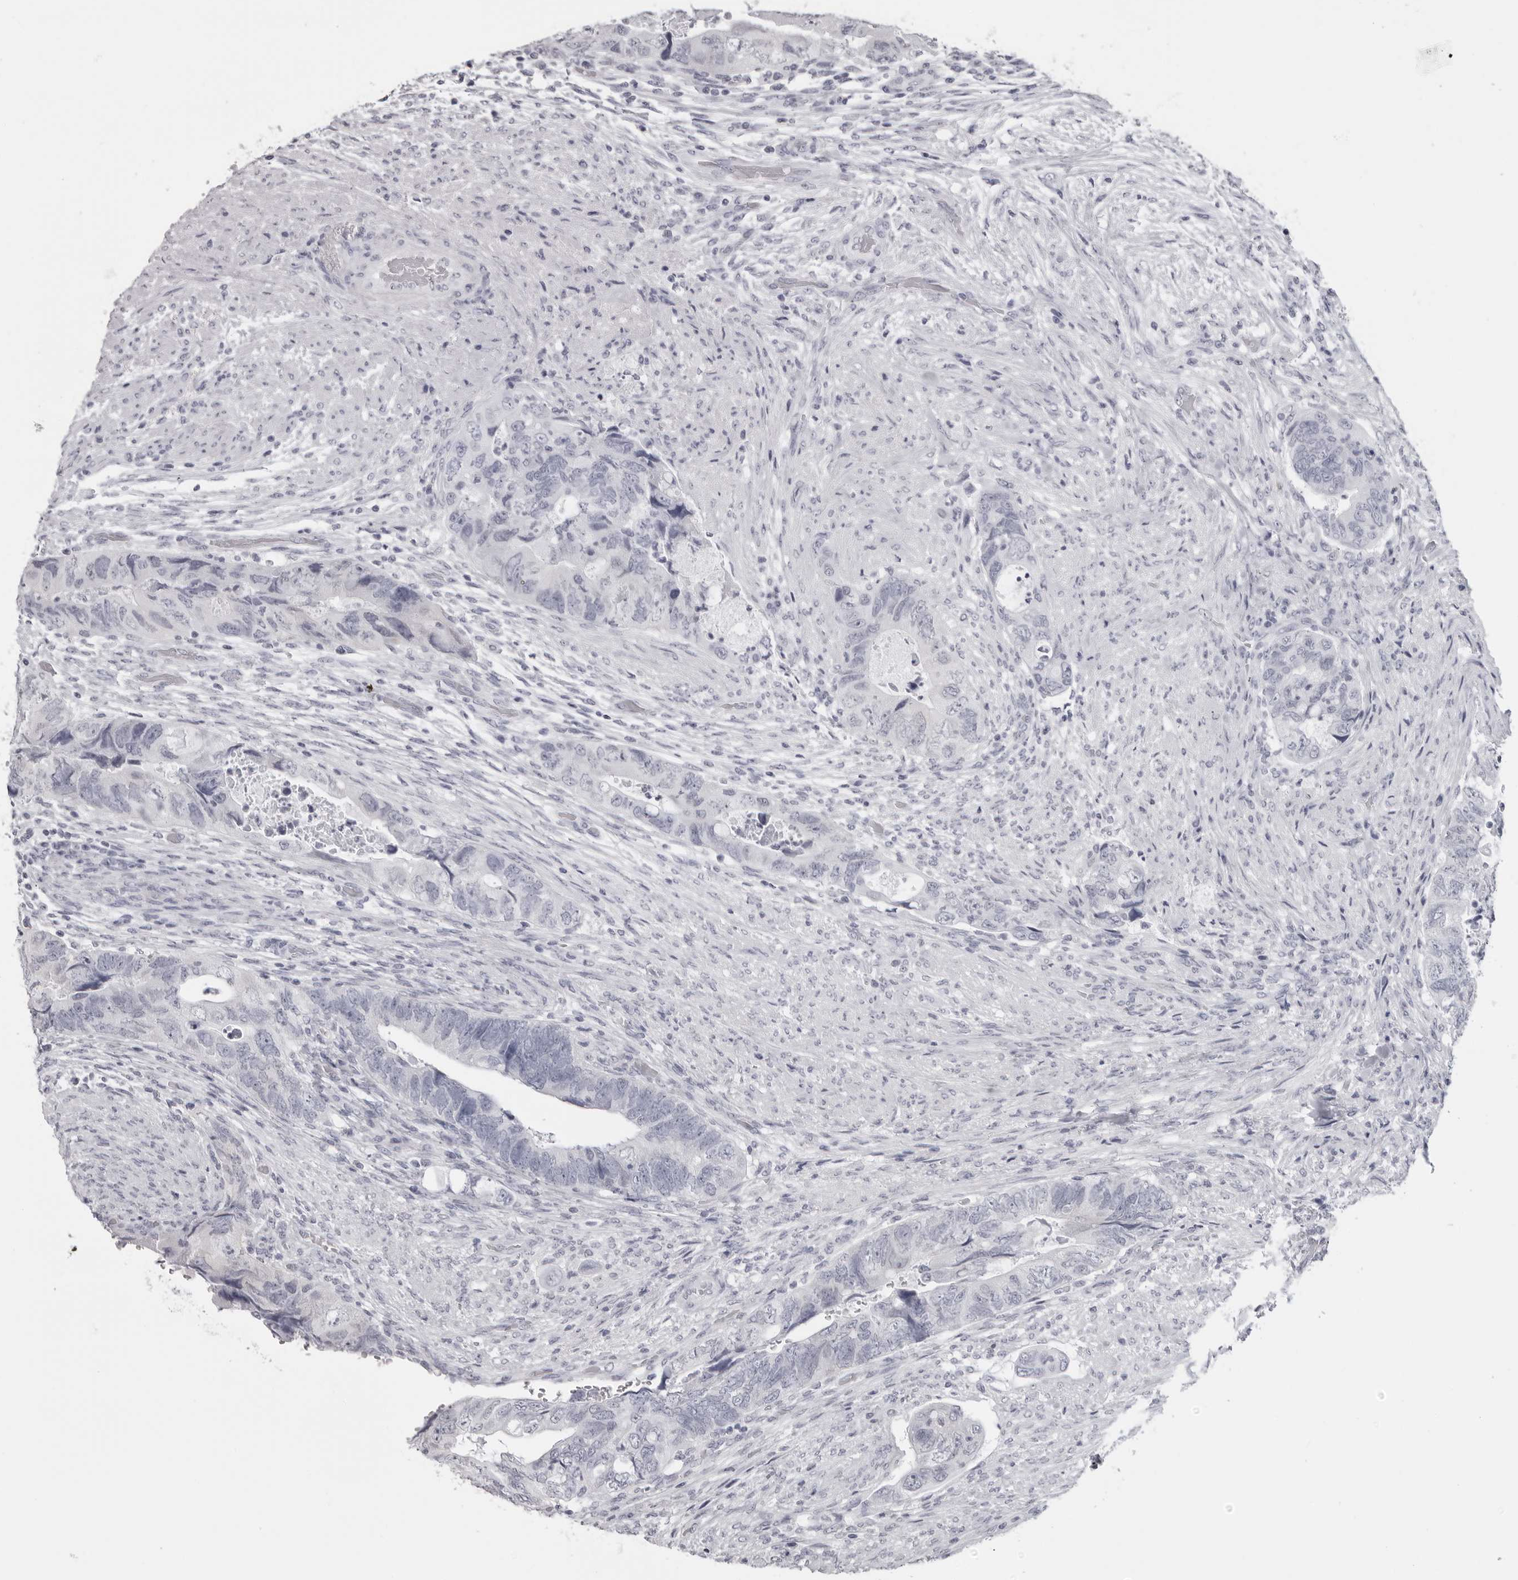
{"staining": {"intensity": "negative", "quantity": "none", "location": "none"}, "tissue": "colorectal cancer", "cell_type": "Tumor cells", "image_type": "cancer", "snomed": [{"axis": "morphology", "description": "Adenocarcinoma, NOS"}, {"axis": "topography", "description": "Rectum"}], "caption": "A high-resolution micrograph shows IHC staining of colorectal cancer, which demonstrates no significant staining in tumor cells.", "gene": "DNALI1", "patient": {"sex": "male", "age": 63}}